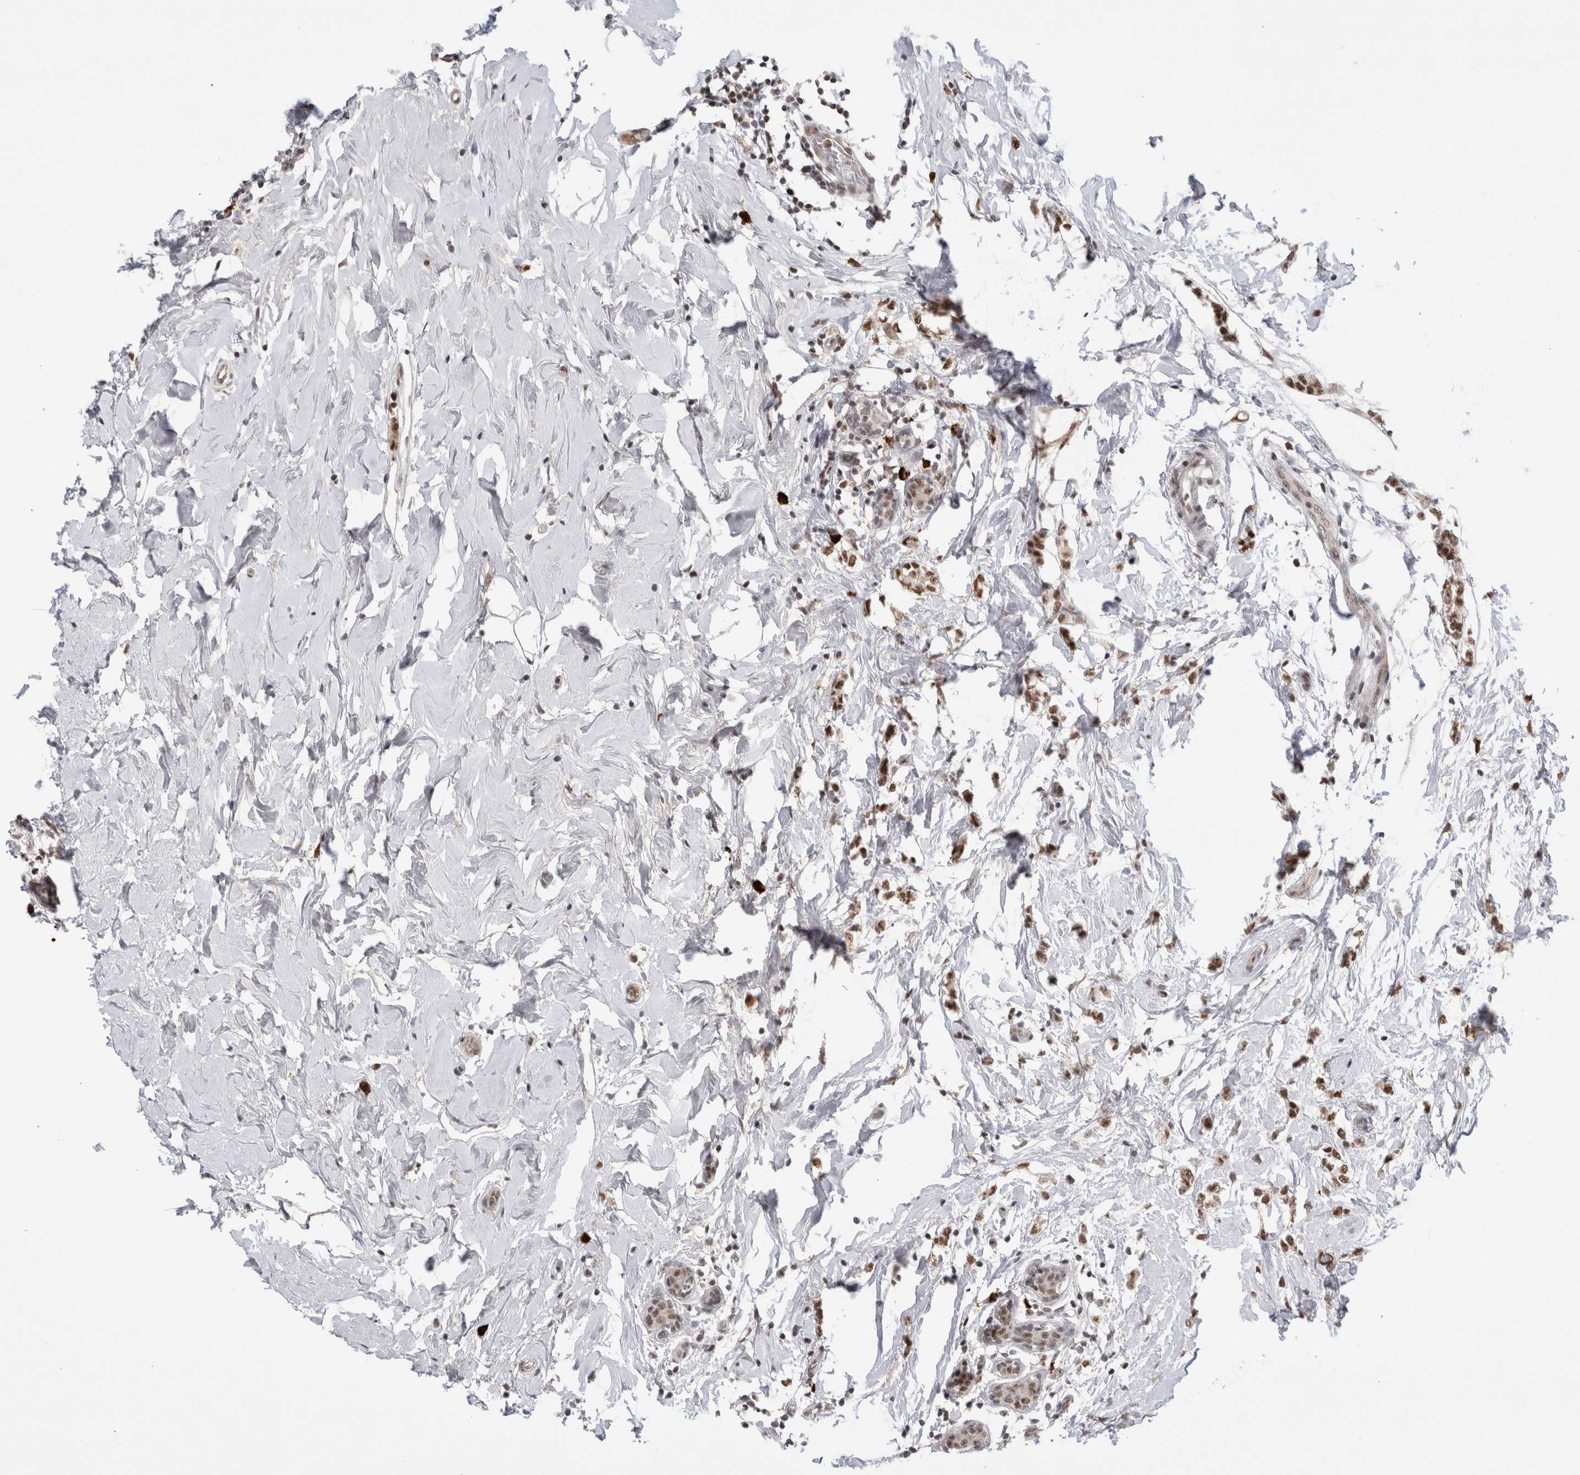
{"staining": {"intensity": "moderate", "quantity": ">75%", "location": "nuclear"}, "tissue": "breast cancer", "cell_type": "Tumor cells", "image_type": "cancer", "snomed": [{"axis": "morphology", "description": "Normal tissue, NOS"}, {"axis": "morphology", "description": "Lobular carcinoma"}, {"axis": "topography", "description": "Breast"}], "caption": "Immunohistochemistry (IHC) staining of breast lobular carcinoma, which demonstrates medium levels of moderate nuclear expression in approximately >75% of tumor cells indicating moderate nuclear protein expression. The staining was performed using DAB (brown) for protein detection and nuclei were counterstained in hematoxylin (blue).", "gene": "ZNF24", "patient": {"sex": "female", "age": 47}}